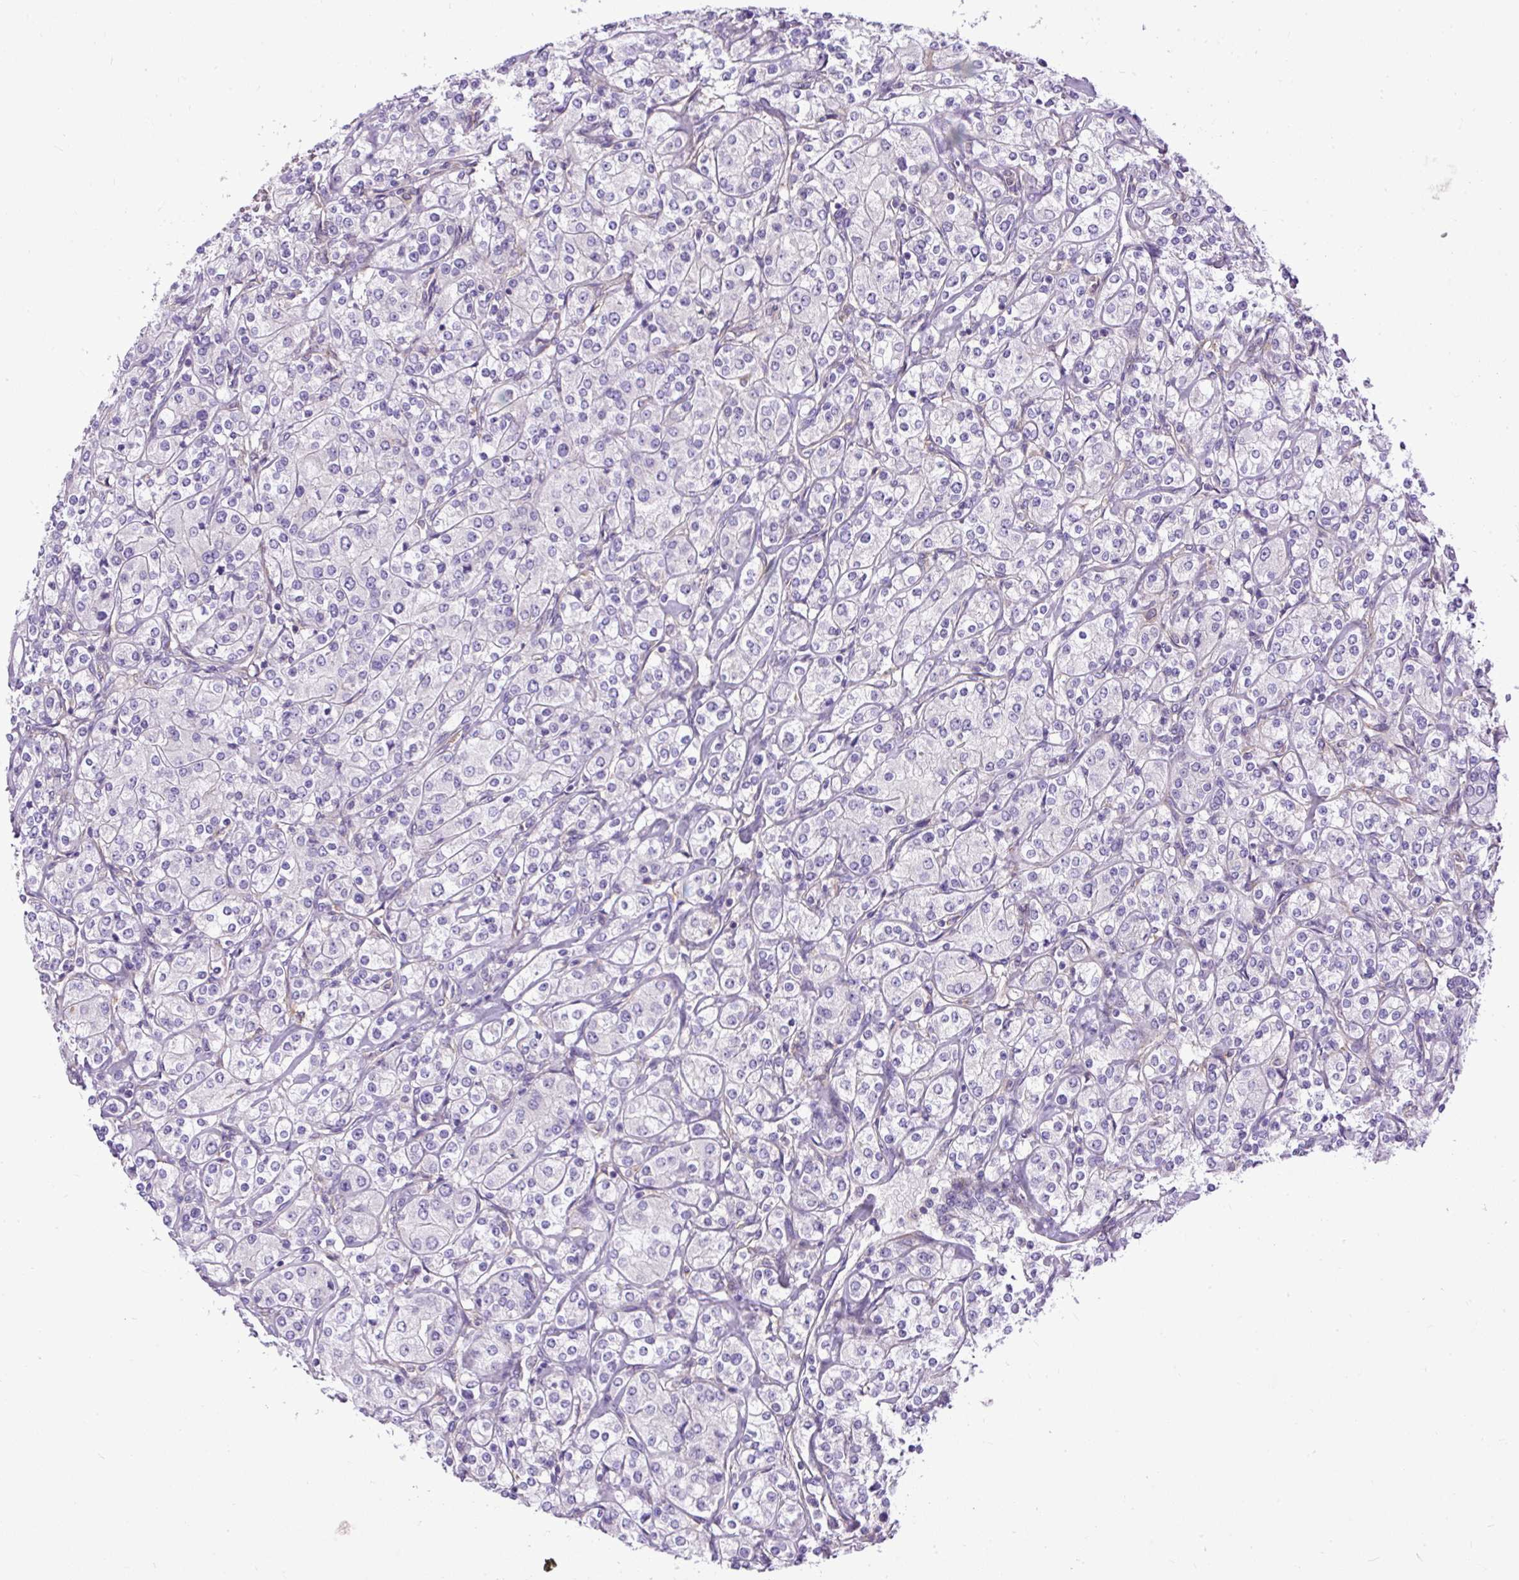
{"staining": {"intensity": "negative", "quantity": "none", "location": "none"}, "tissue": "renal cancer", "cell_type": "Tumor cells", "image_type": "cancer", "snomed": [{"axis": "morphology", "description": "Adenocarcinoma, NOS"}, {"axis": "topography", "description": "Kidney"}], "caption": "Immunohistochemical staining of renal cancer displays no significant staining in tumor cells.", "gene": "MAP1S", "patient": {"sex": "male", "age": 77}}